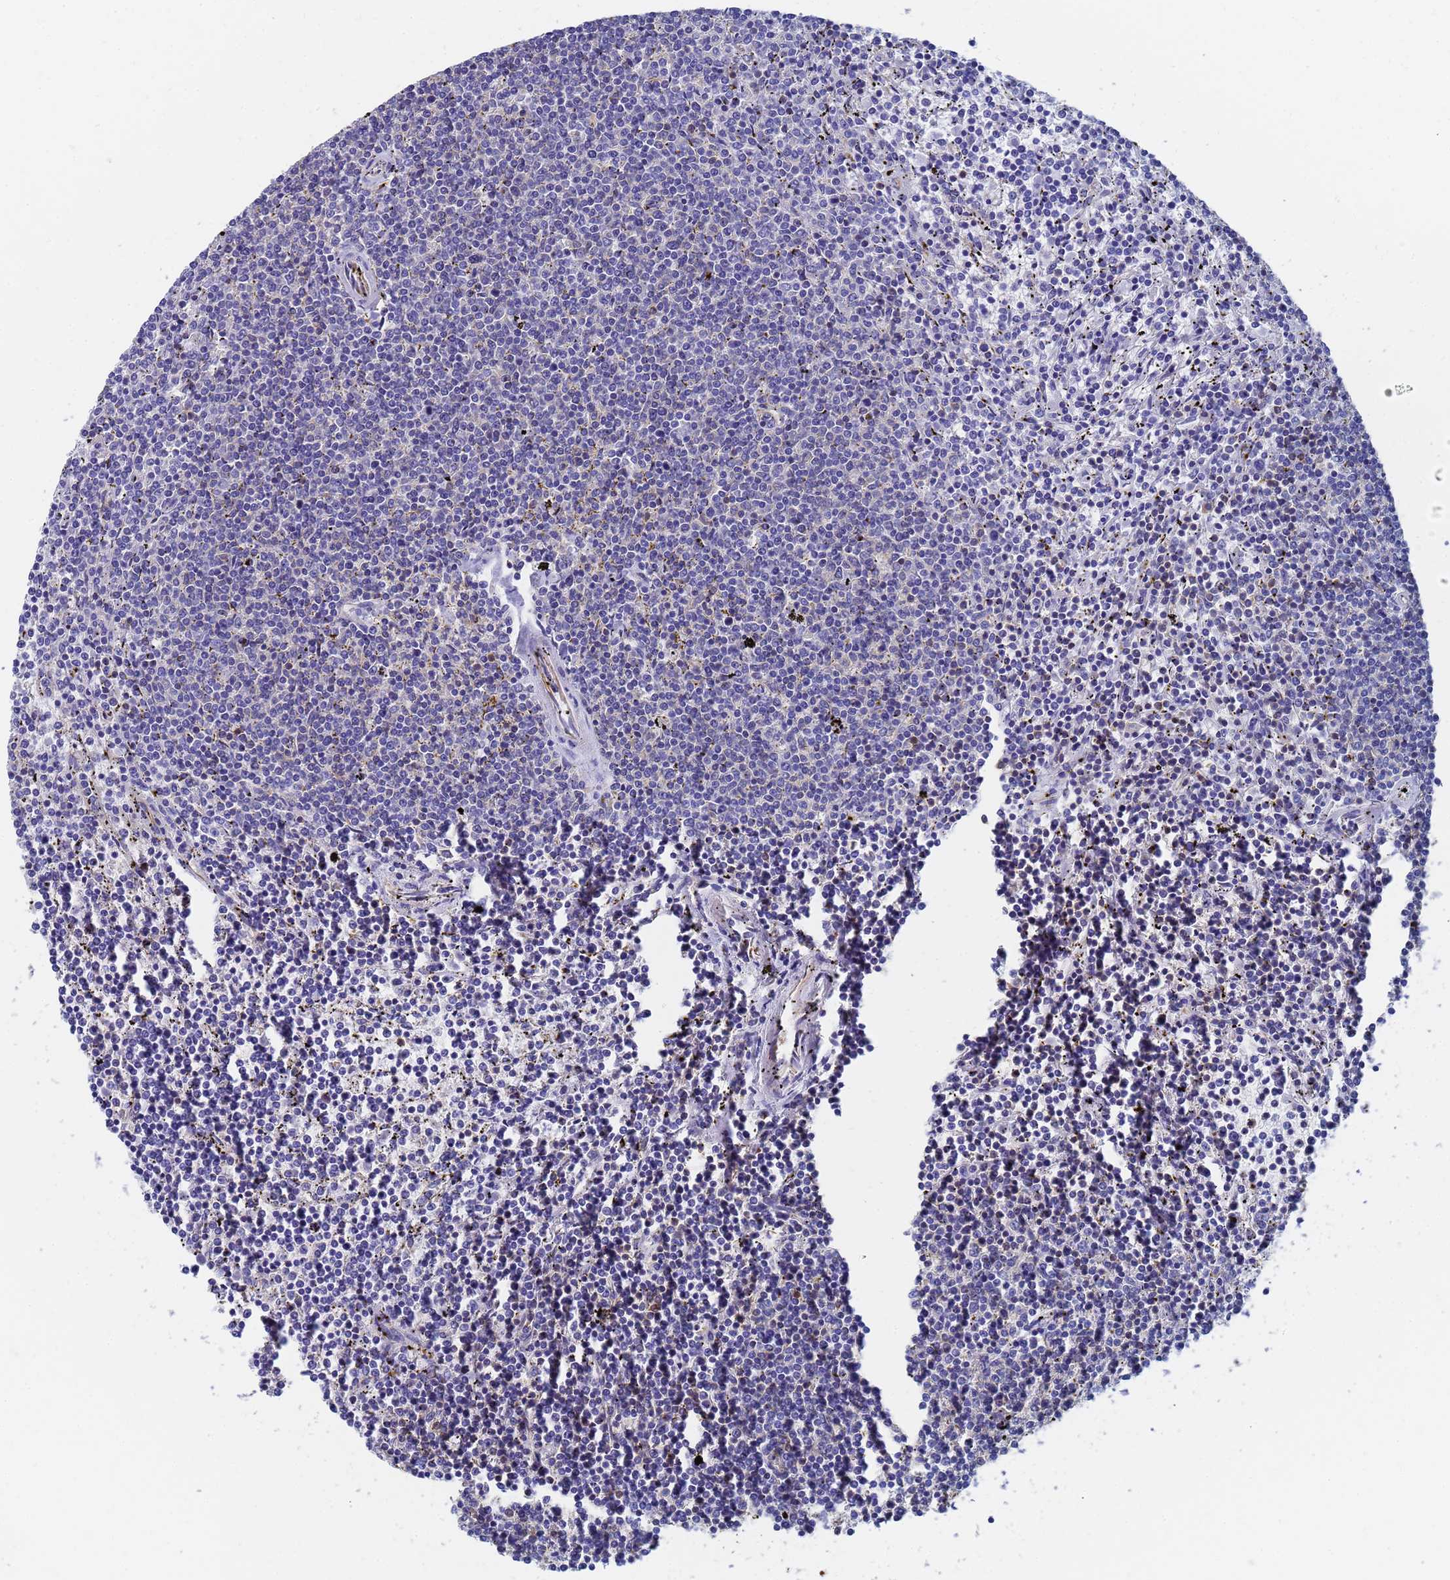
{"staining": {"intensity": "negative", "quantity": "none", "location": "none"}, "tissue": "lymphoma", "cell_type": "Tumor cells", "image_type": "cancer", "snomed": [{"axis": "morphology", "description": "Malignant lymphoma, non-Hodgkin's type, Low grade"}, {"axis": "topography", "description": "Spleen"}], "caption": "Histopathology image shows no protein expression in tumor cells of malignant lymphoma, non-Hodgkin's type (low-grade) tissue. Nuclei are stained in blue.", "gene": "GCHFR", "patient": {"sex": "female", "age": 50}}